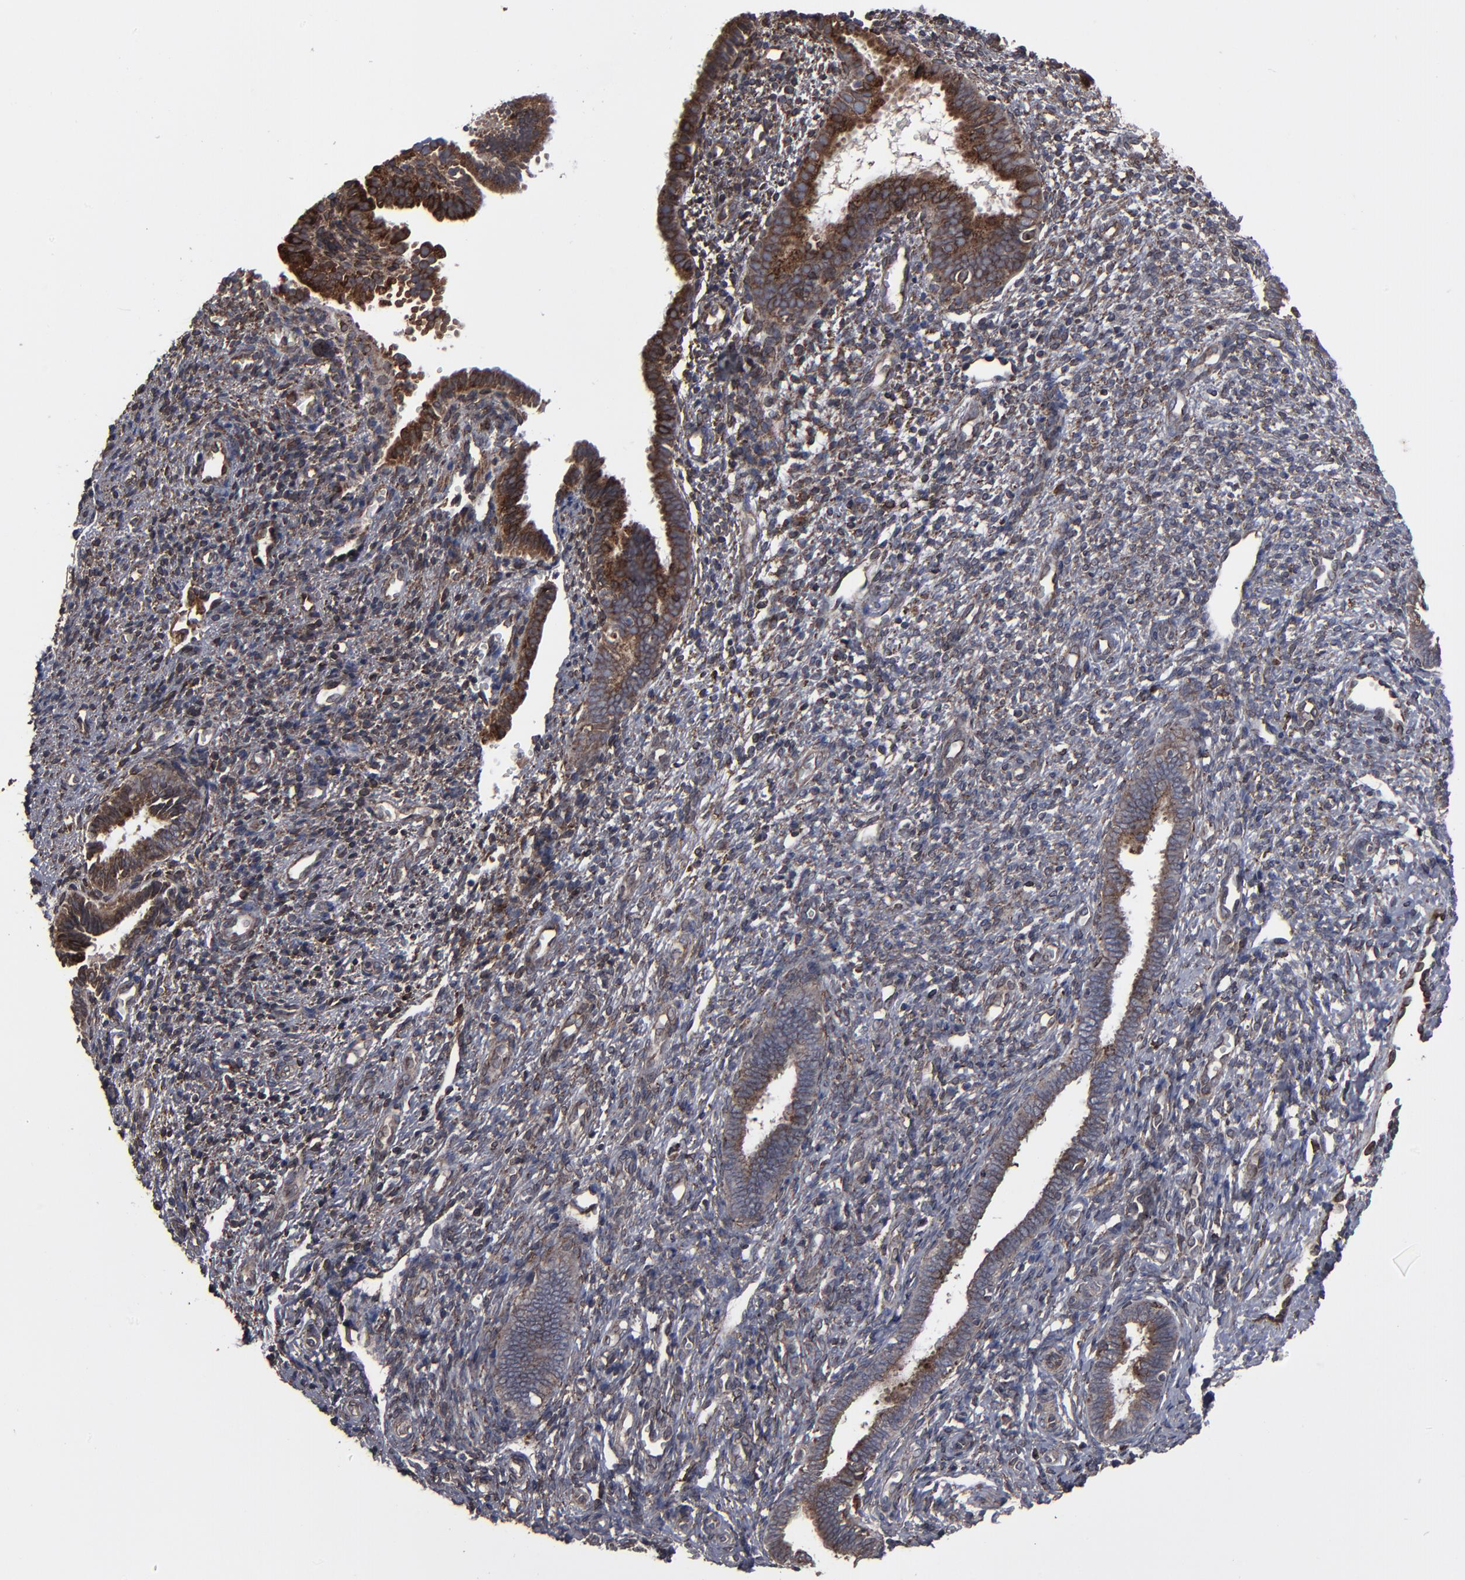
{"staining": {"intensity": "weak", "quantity": "25%-75%", "location": "cytoplasmic/membranous"}, "tissue": "endometrium", "cell_type": "Cells in endometrial stroma", "image_type": "normal", "snomed": [{"axis": "morphology", "description": "Normal tissue, NOS"}, {"axis": "topography", "description": "Endometrium"}], "caption": "A high-resolution image shows immunohistochemistry (IHC) staining of normal endometrium, which reveals weak cytoplasmic/membranous positivity in about 25%-75% of cells in endometrial stroma. Nuclei are stained in blue.", "gene": "CNIH1", "patient": {"sex": "female", "age": 27}}